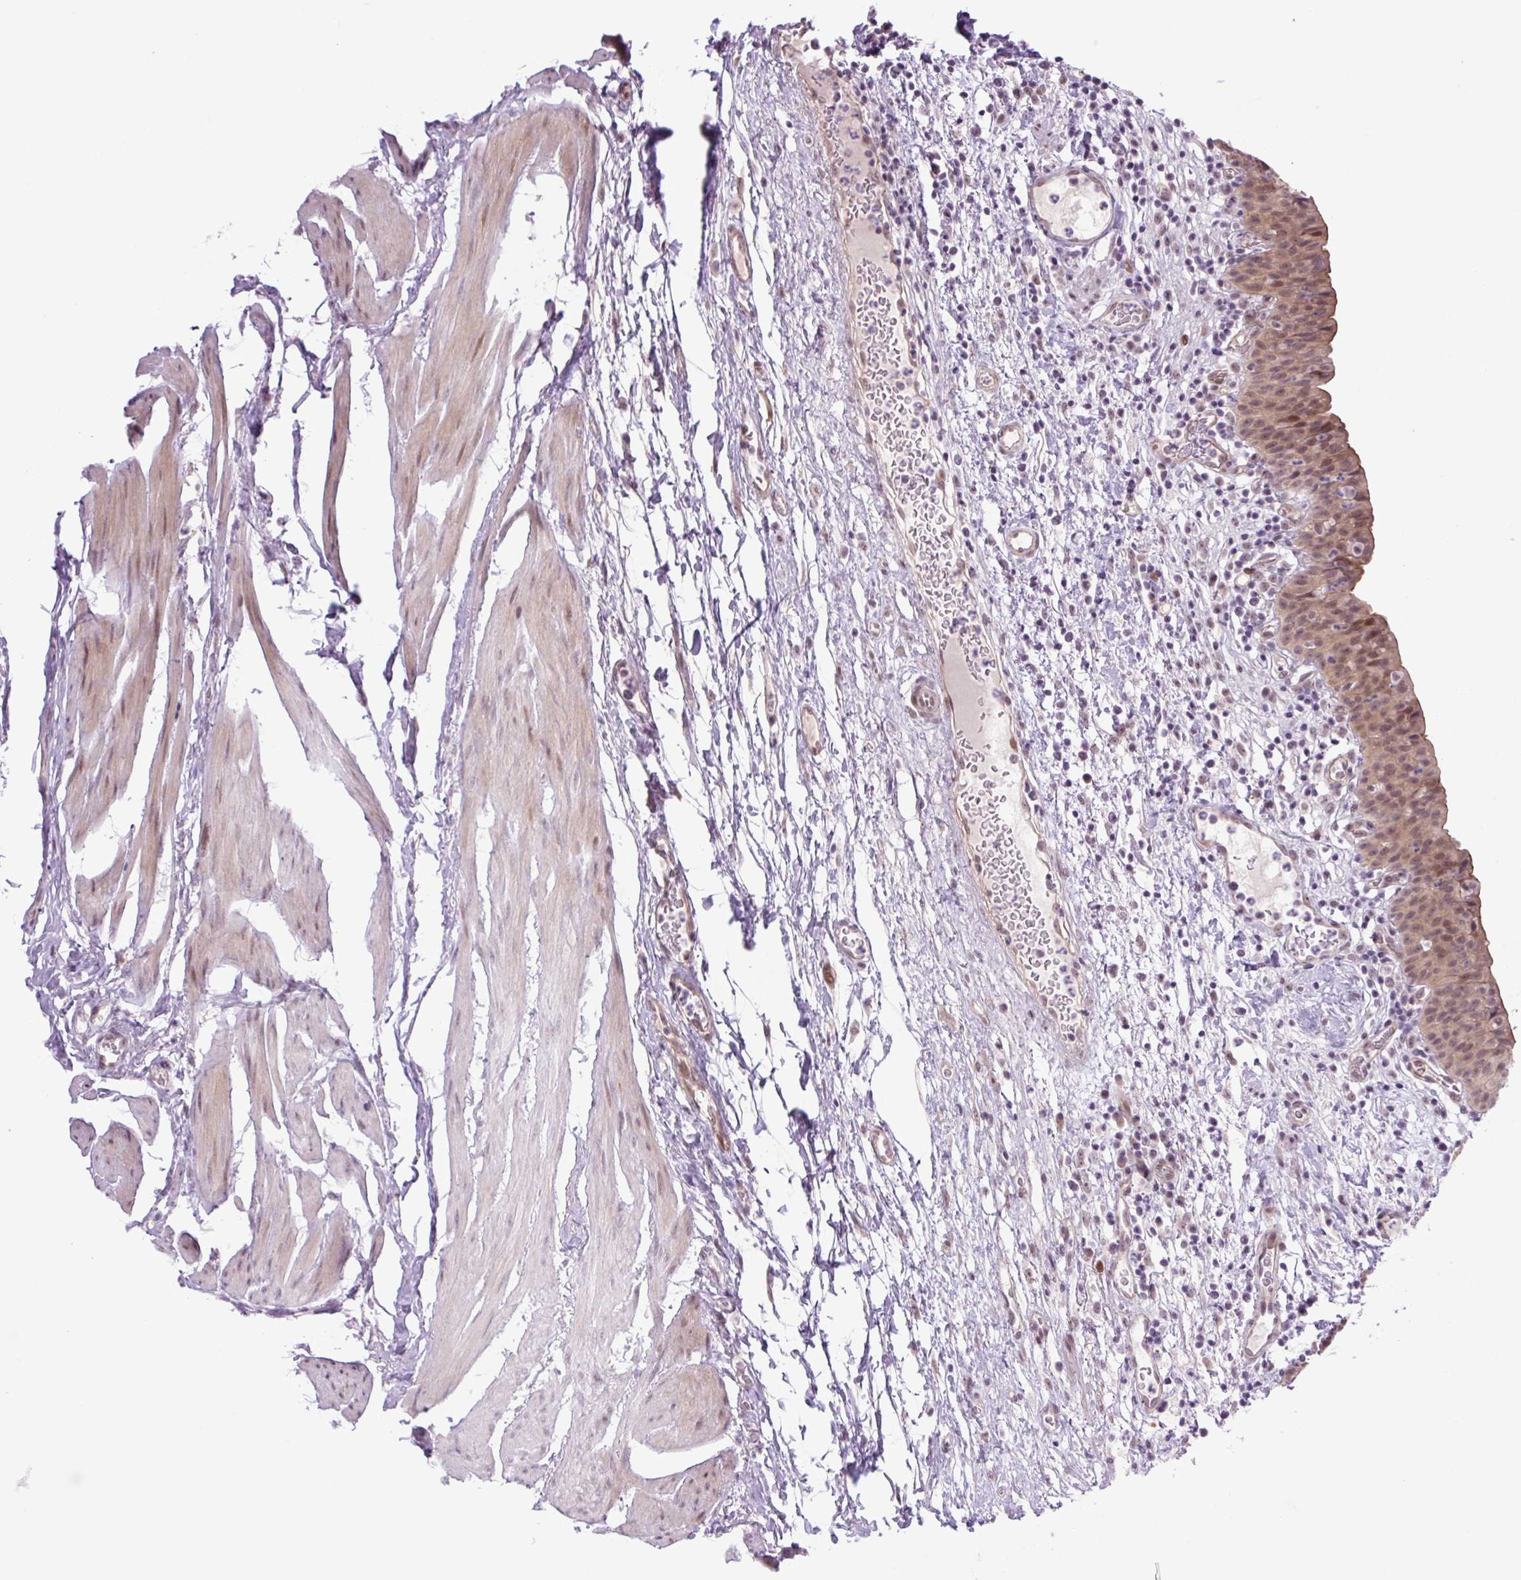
{"staining": {"intensity": "moderate", "quantity": ">75%", "location": "nuclear"}, "tissue": "urinary bladder", "cell_type": "Urothelial cells", "image_type": "normal", "snomed": [{"axis": "morphology", "description": "Normal tissue, NOS"}, {"axis": "morphology", "description": "Inflammation, NOS"}, {"axis": "topography", "description": "Urinary bladder"}], "caption": "A medium amount of moderate nuclear positivity is appreciated in approximately >75% of urothelial cells in normal urinary bladder.", "gene": "ICE1", "patient": {"sex": "male", "age": 57}}